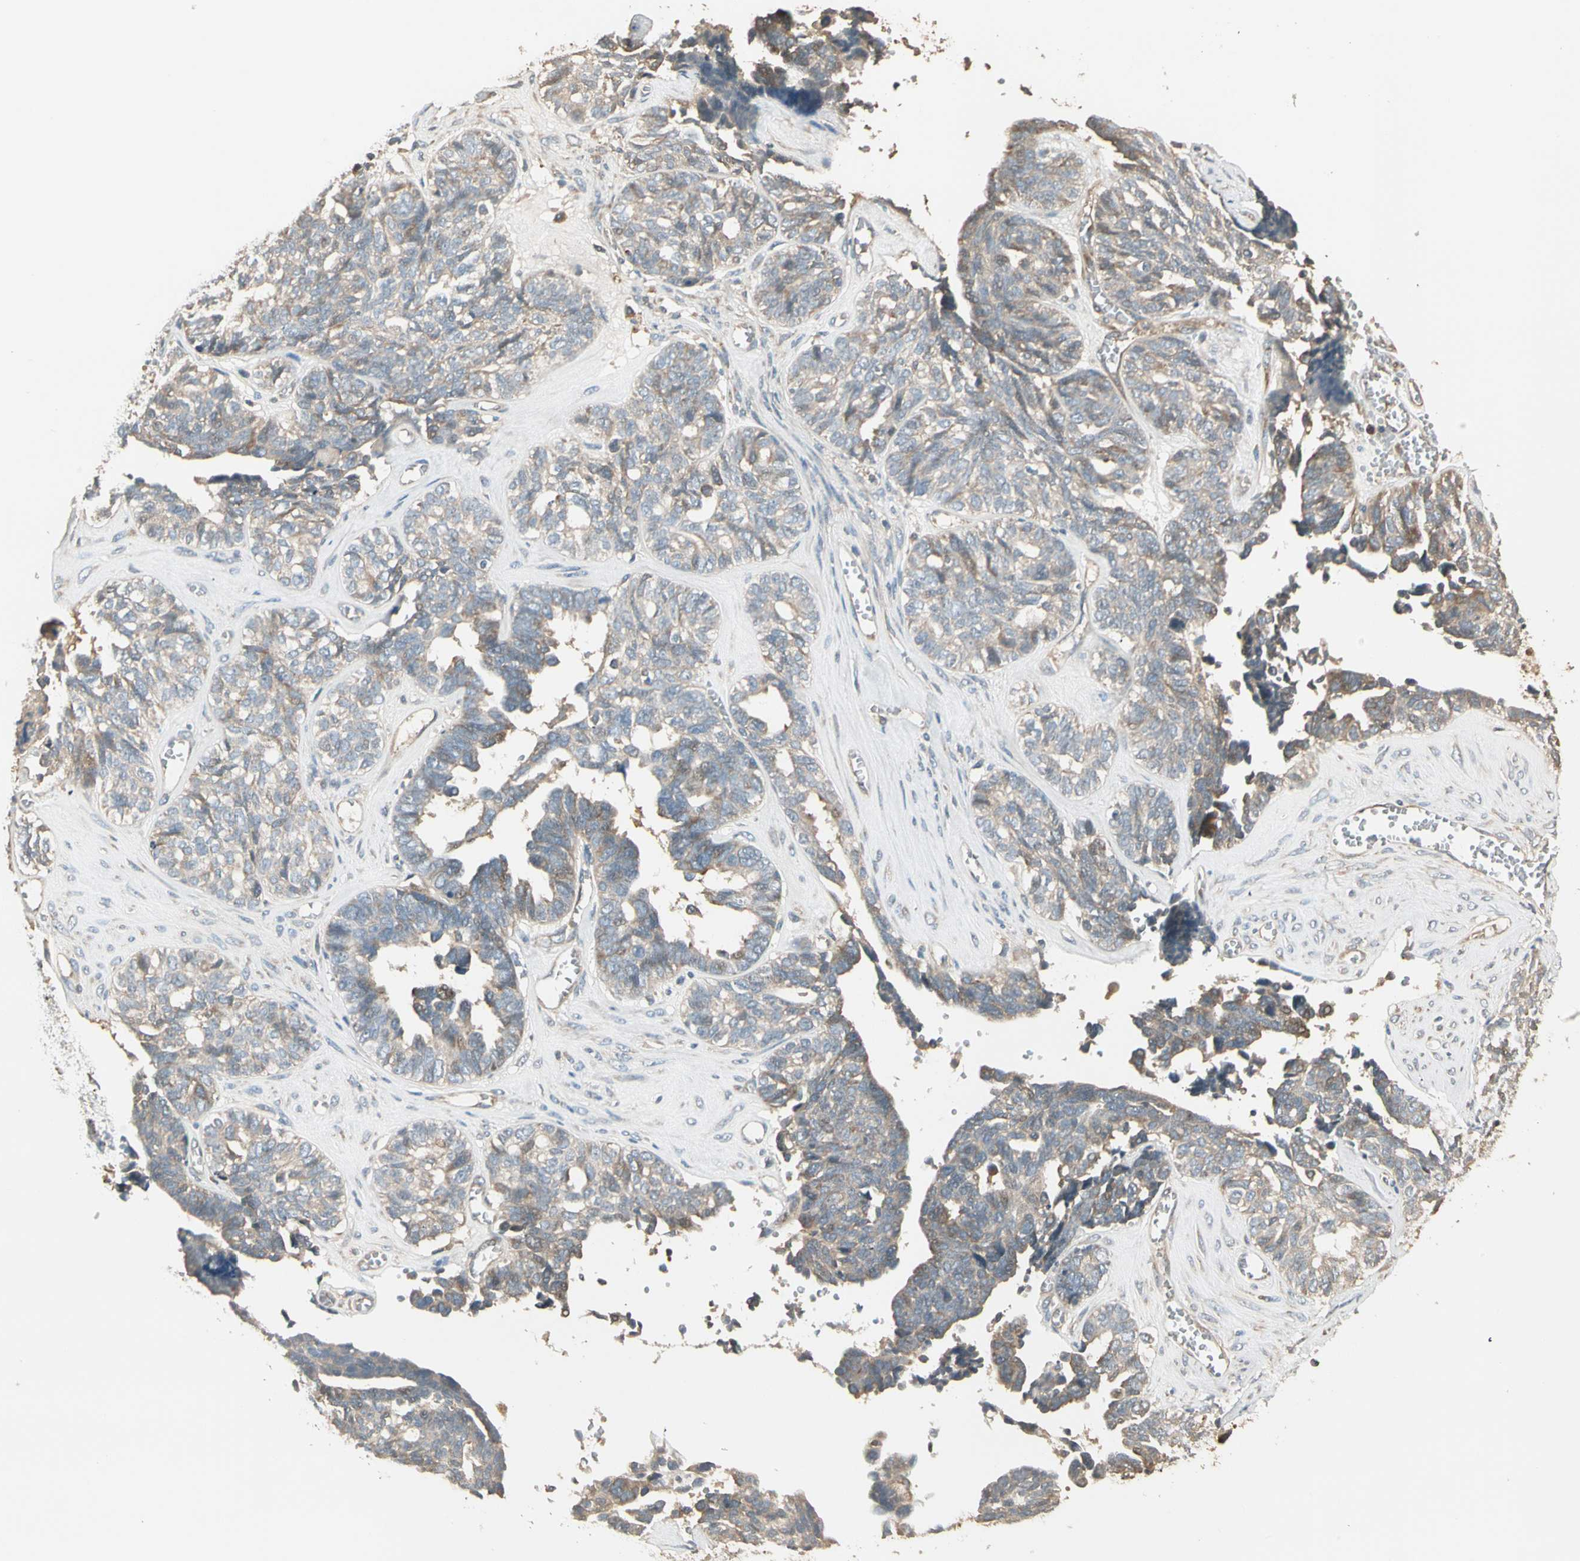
{"staining": {"intensity": "weak", "quantity": ">75%", "location": "cytoplasmic/membranous"}, "tissue": "ovarian cancer", "cell_type": "Tumor cells", "image_type": "cancer", "snomed": [{"axis": "morphology", "description": "Cystadenocarcinoma, serous, NOS"}, {"axis": "topography", "description": "Ovary"}], "caption": "Human serous cystadenocarcinoma (ovarian) stained with a protein marker reveals weak staining in tumor cells.", "gene": "TNFRSF21", "patient": {"sex": "female", "age": 79}}